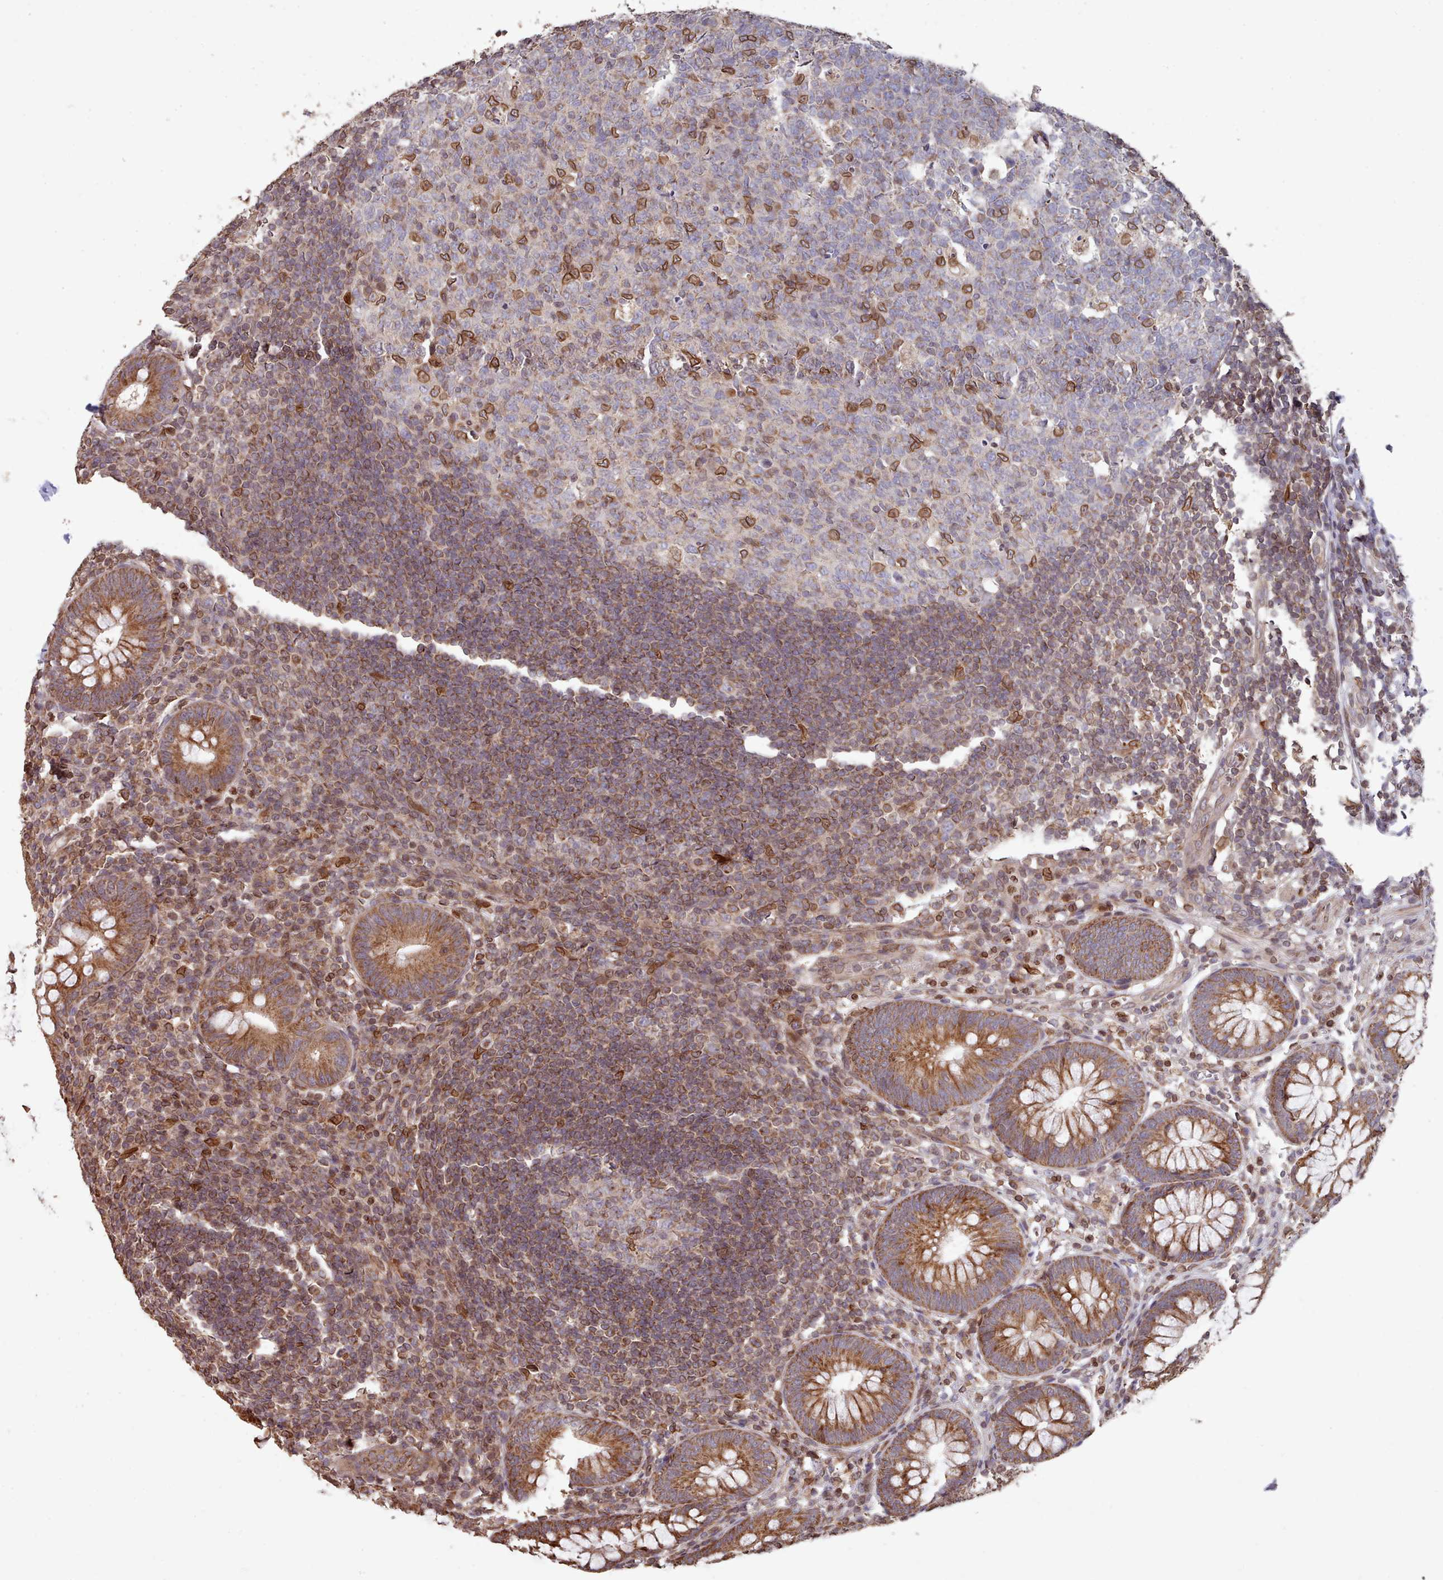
{"staining": {"intensity": "moderate", "quantity": ">75%", "location": "cytoplasmic/membranous"}, "tissue": "appendix", "cell_type": "Glandular cells", "image_type": "normal", "snomed": [{"axis": "morphology", "description": "Normal tissue, NOS"}, {"axis": "topography", "description": "Appendix"}], "caption": "The histopathology image demonstrates staining of unremarkable appendix, revealing moderate cytoplasmic/membranous protein expression (brown color) within glandular cells. The protein is shown in brown color, while the nuclei are stained blue.", "gene": "TOR1AIP1", "patient": {"sex": "male", "age": 56}}